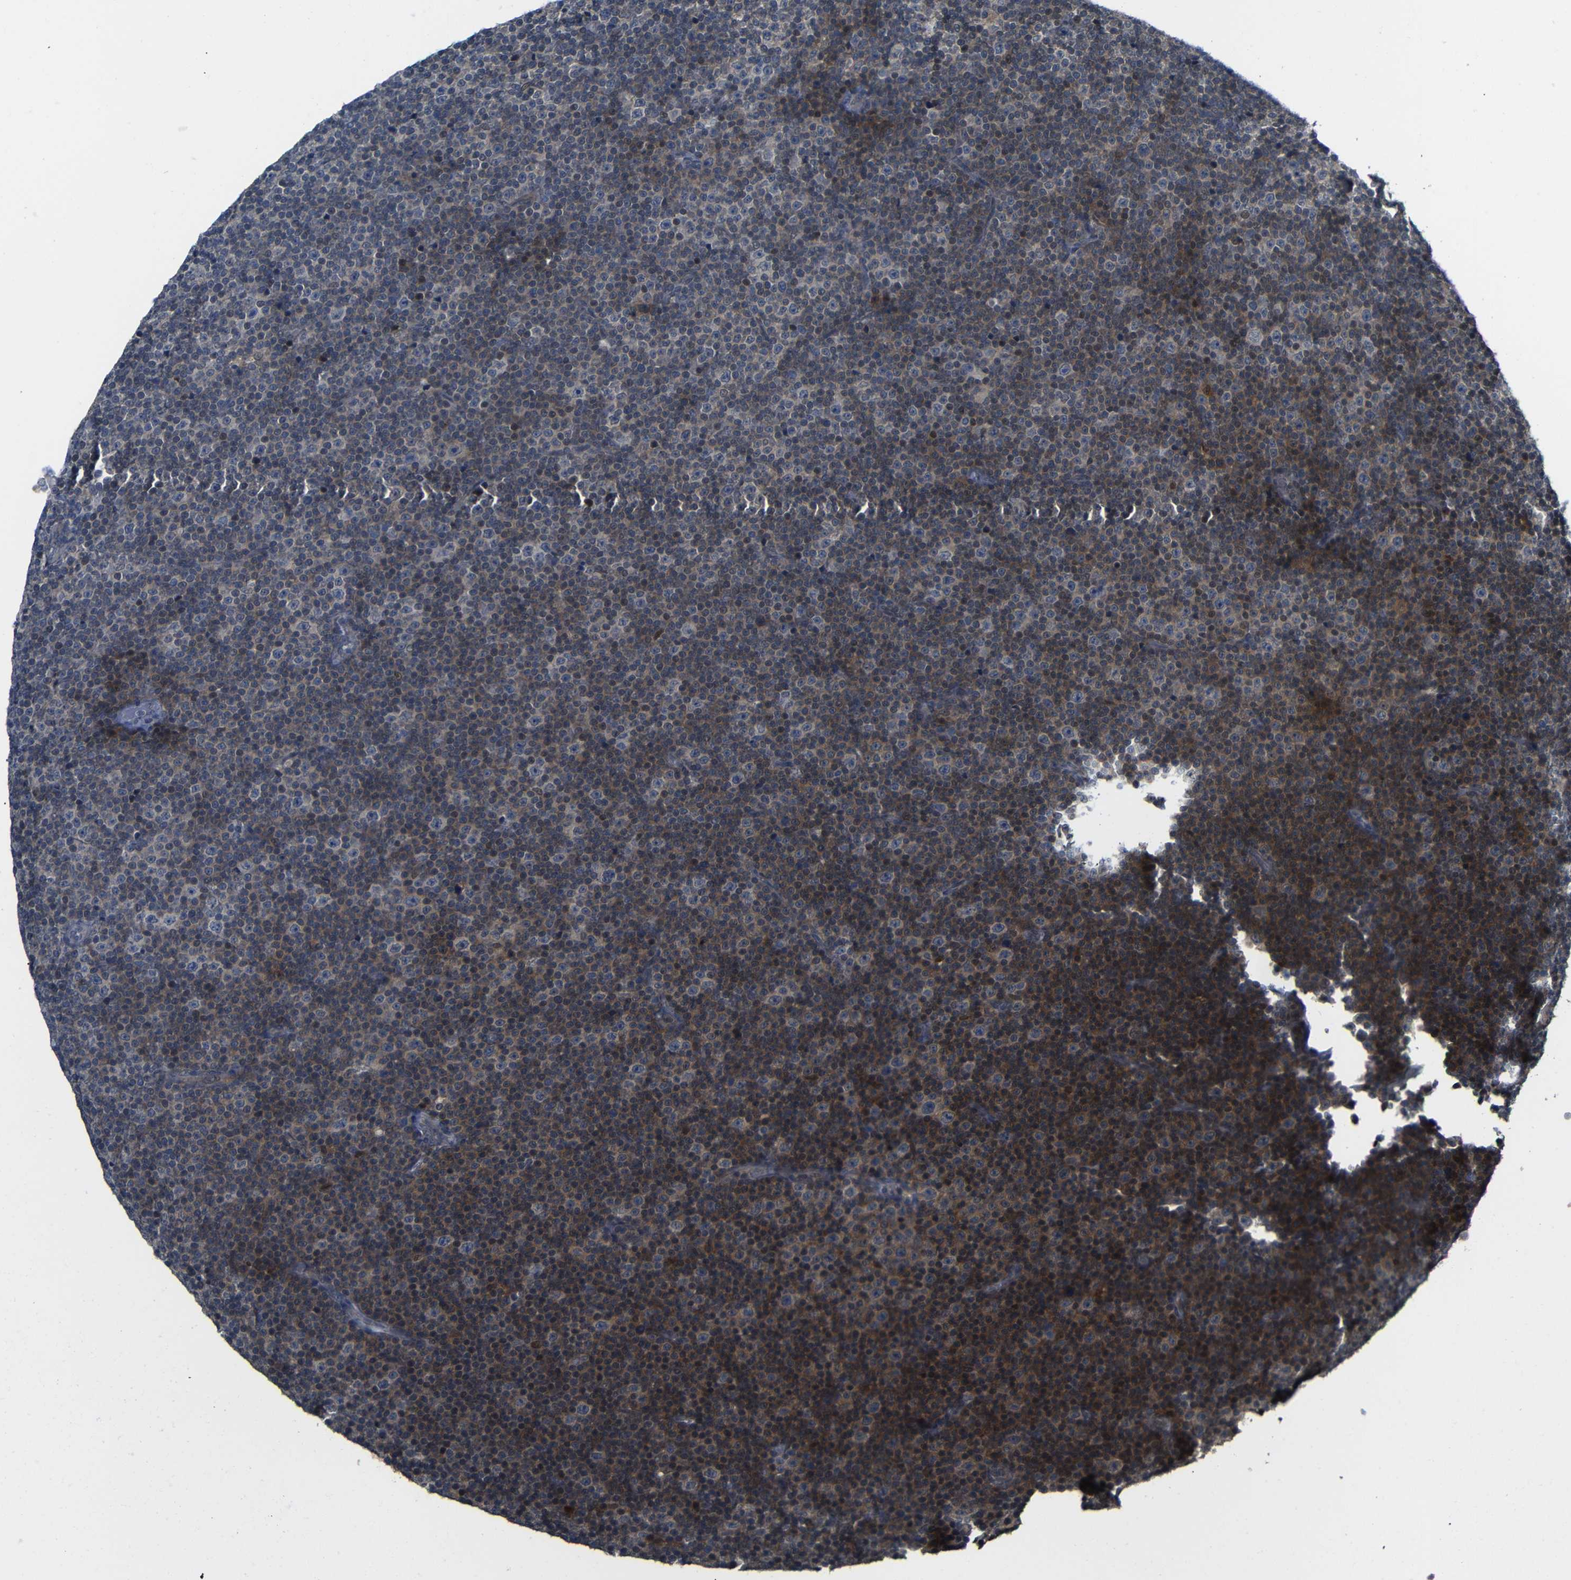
{"staining": {"intensity": "weak", "quantity": "<25%", "location": "nuclear"}, "tissue": "lymphoma", "cell_type": "Tumor cells", "image_type": "cancer", "snomed": [{"axis": "morphology", "description": "Malignant lymphoma, non-Hodgkin's type, Low grade"}, {"axis": "topography", "description": "Lymph node"}], "caption": "Tumor cells show no significant protein positivity in low-grade malignant lymphoma, non-Hodgkin's type.", "gene": "ATG12", "patient": {"sex": "female", "age": 67}}